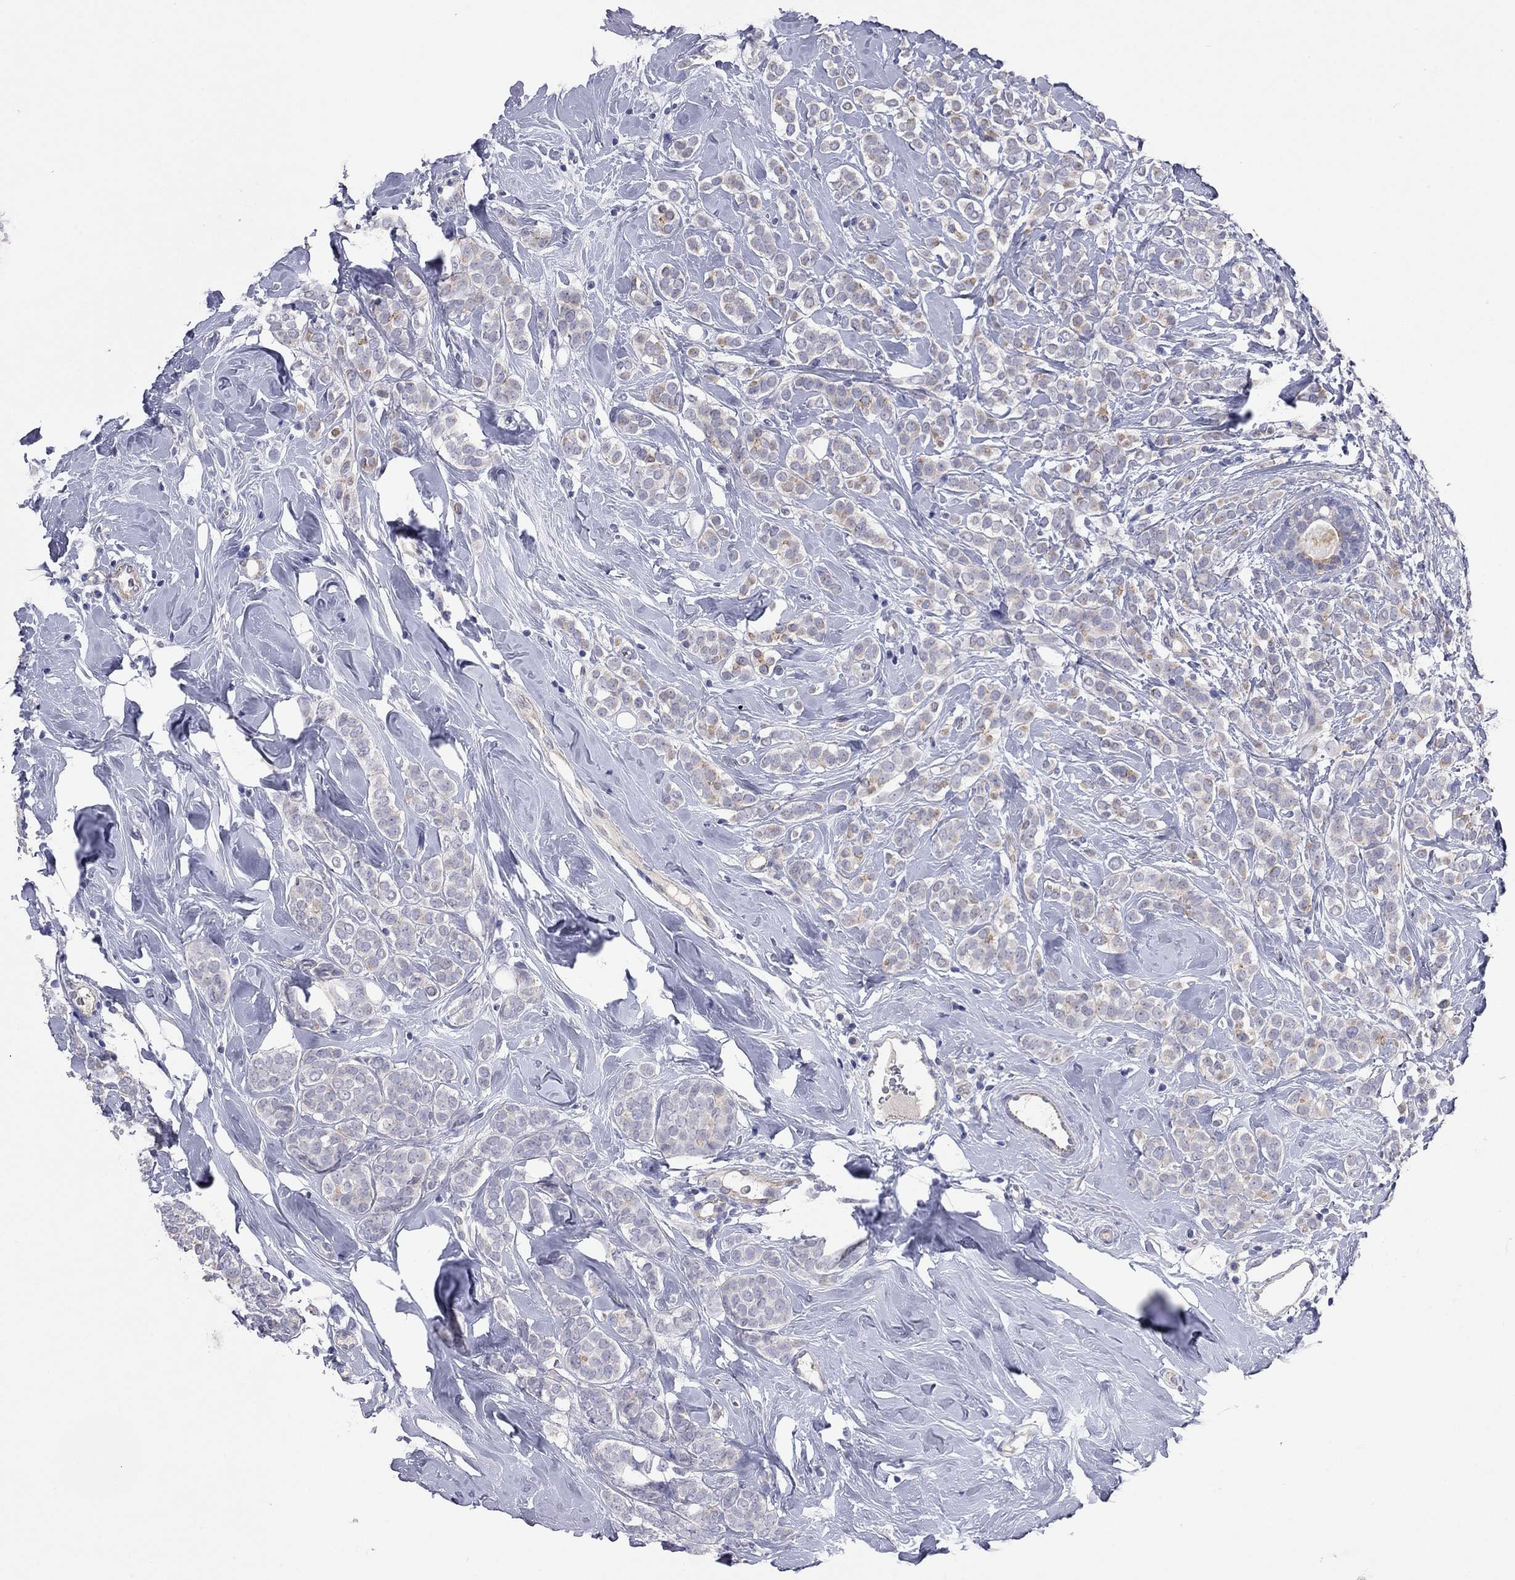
{"staining": {"intensity": "moderate", "quantity": "<25%", "location": "cytoplasmic/membranous"}, "tissue": "breast cancer", "cell_type": "Tumor cells", "image_type": "cancer", "snomed": [{"axis": "morphology", "description": "Lobular carcinoma"}, {"axis": "topography", "description": "Breast"}], "caption": "This is an image of IHC staining of breast cancer (lobular carcinoma), which shows moderate expression in the cytoplasmic/membranous of tumor cells.", "gene": "KCNB1", "patient": {"sex": "female", "age": 49}}